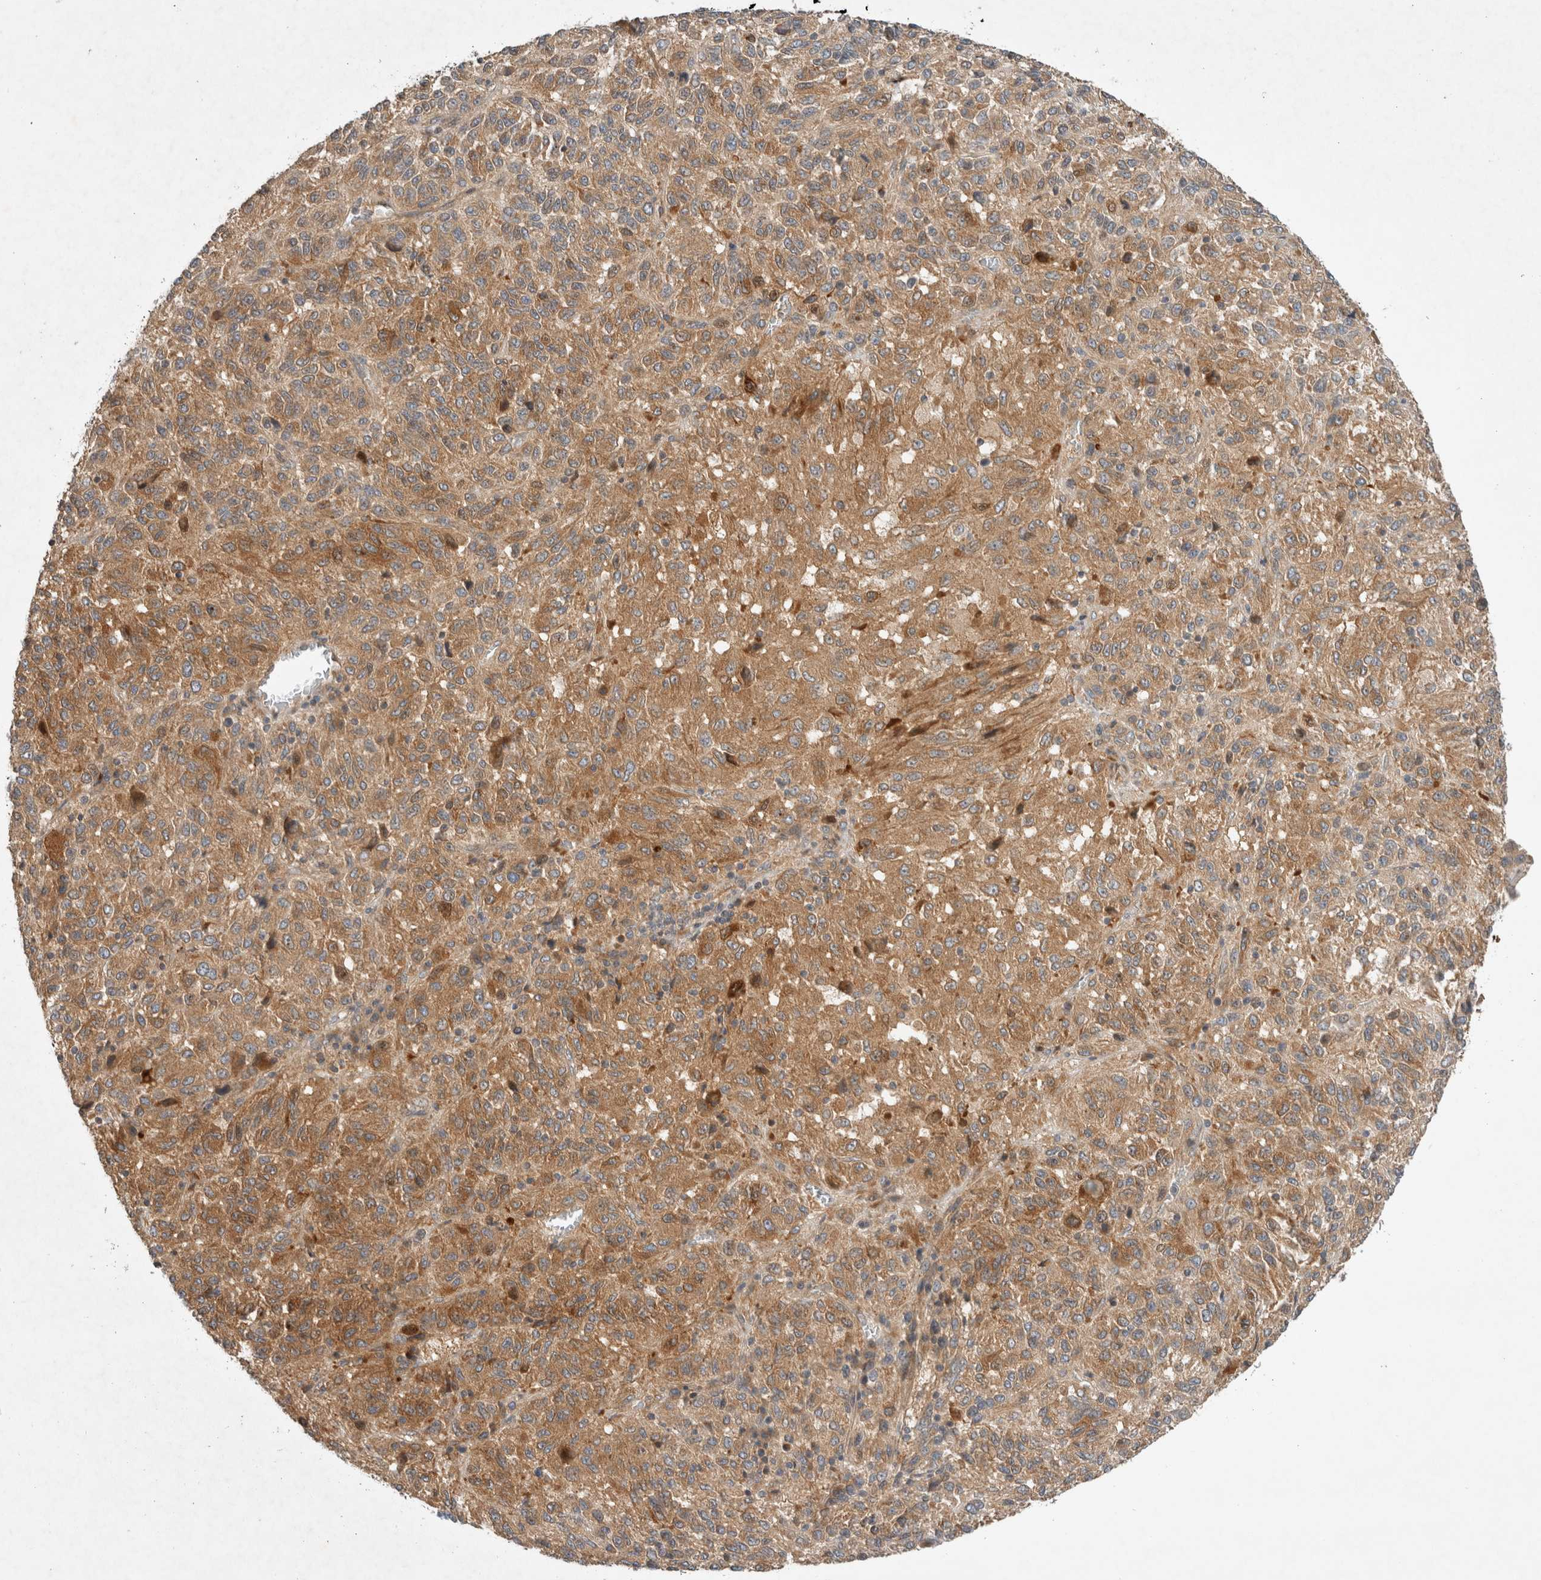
{"staining": {"intensity": "moderate", "quantity": "25%-75%", "location": "cytoplasmic/membranous"}, "tissue": "melanoma", "cell_type": "Tumor cells", "image_type": "cancer", "snomed": [{"axis": "morphology", "description": "Malignant melanoma, Metastatic site"}, {"axis": "topography", "description": "Lung"}], "caption": "Melanoma stained with DAB (3,3'-diaminobenzidine) immunohistochemistry displays medium levels of moderate cytoplasmic/membranous staining in approximately 25%-75% of tumor cells.", "gene": "ARMC9", "patient": {"sex": "male", "age": 64}}